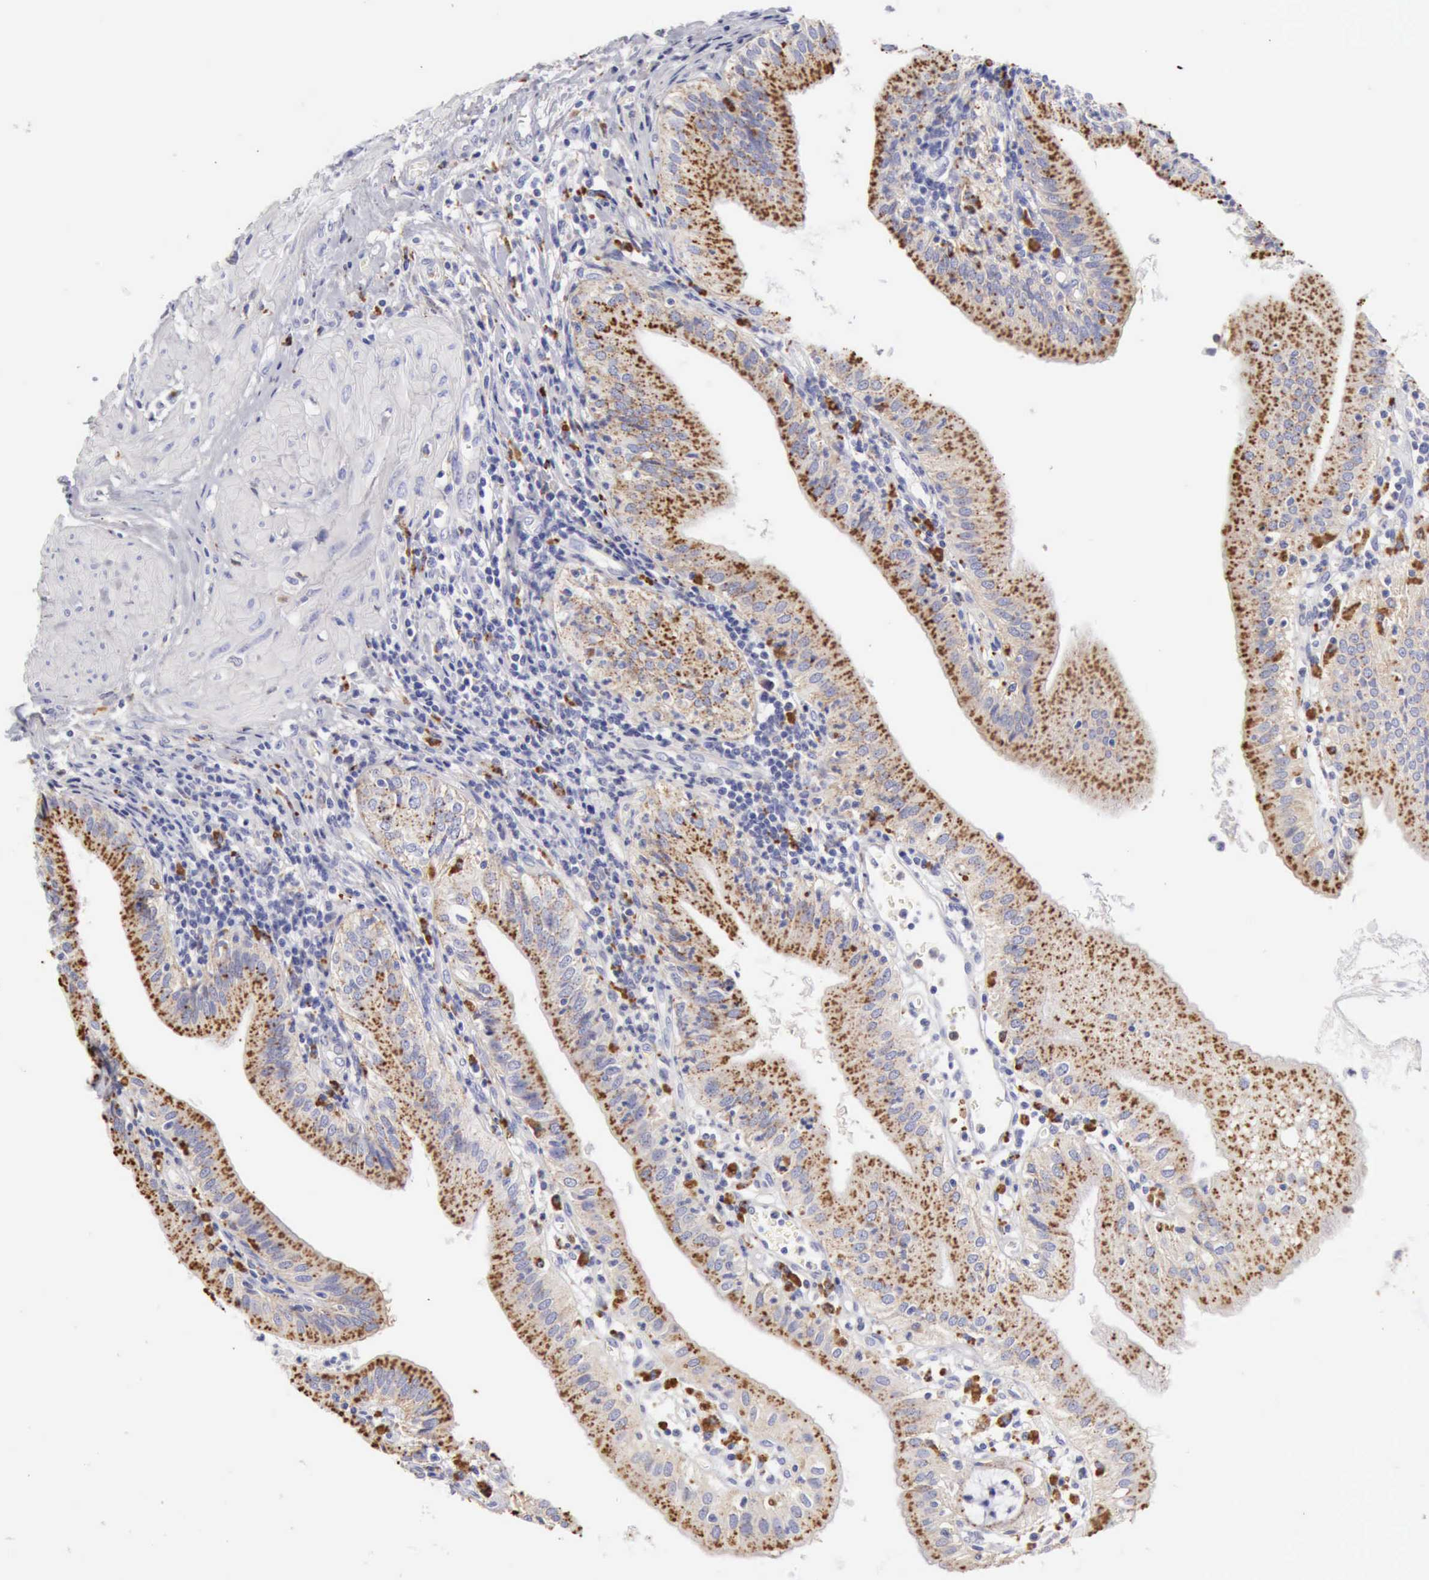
{"staining": {"intensity": "strong", "quantity": ">75%", "location": "cytoplasmic/membranous"}, "tissue": "gallbladder", "cell_type": "Glandular cells", "image_type": "normal", "snomed": [{"axis": "morphology", "description": "Normal tissue, NOS"}, {"axis": "topography", "description": "Gallbladder"}], "caption": "Protein staining displays strong cytoplasmic/membranous staining in about >75% of glandular cells in normal gallbladder. Immunohistochemistry stains the protein in brown and the nuclei are stained blue.", "gene": "CTSS", "patient": {"sex": "male", "age": 58}}